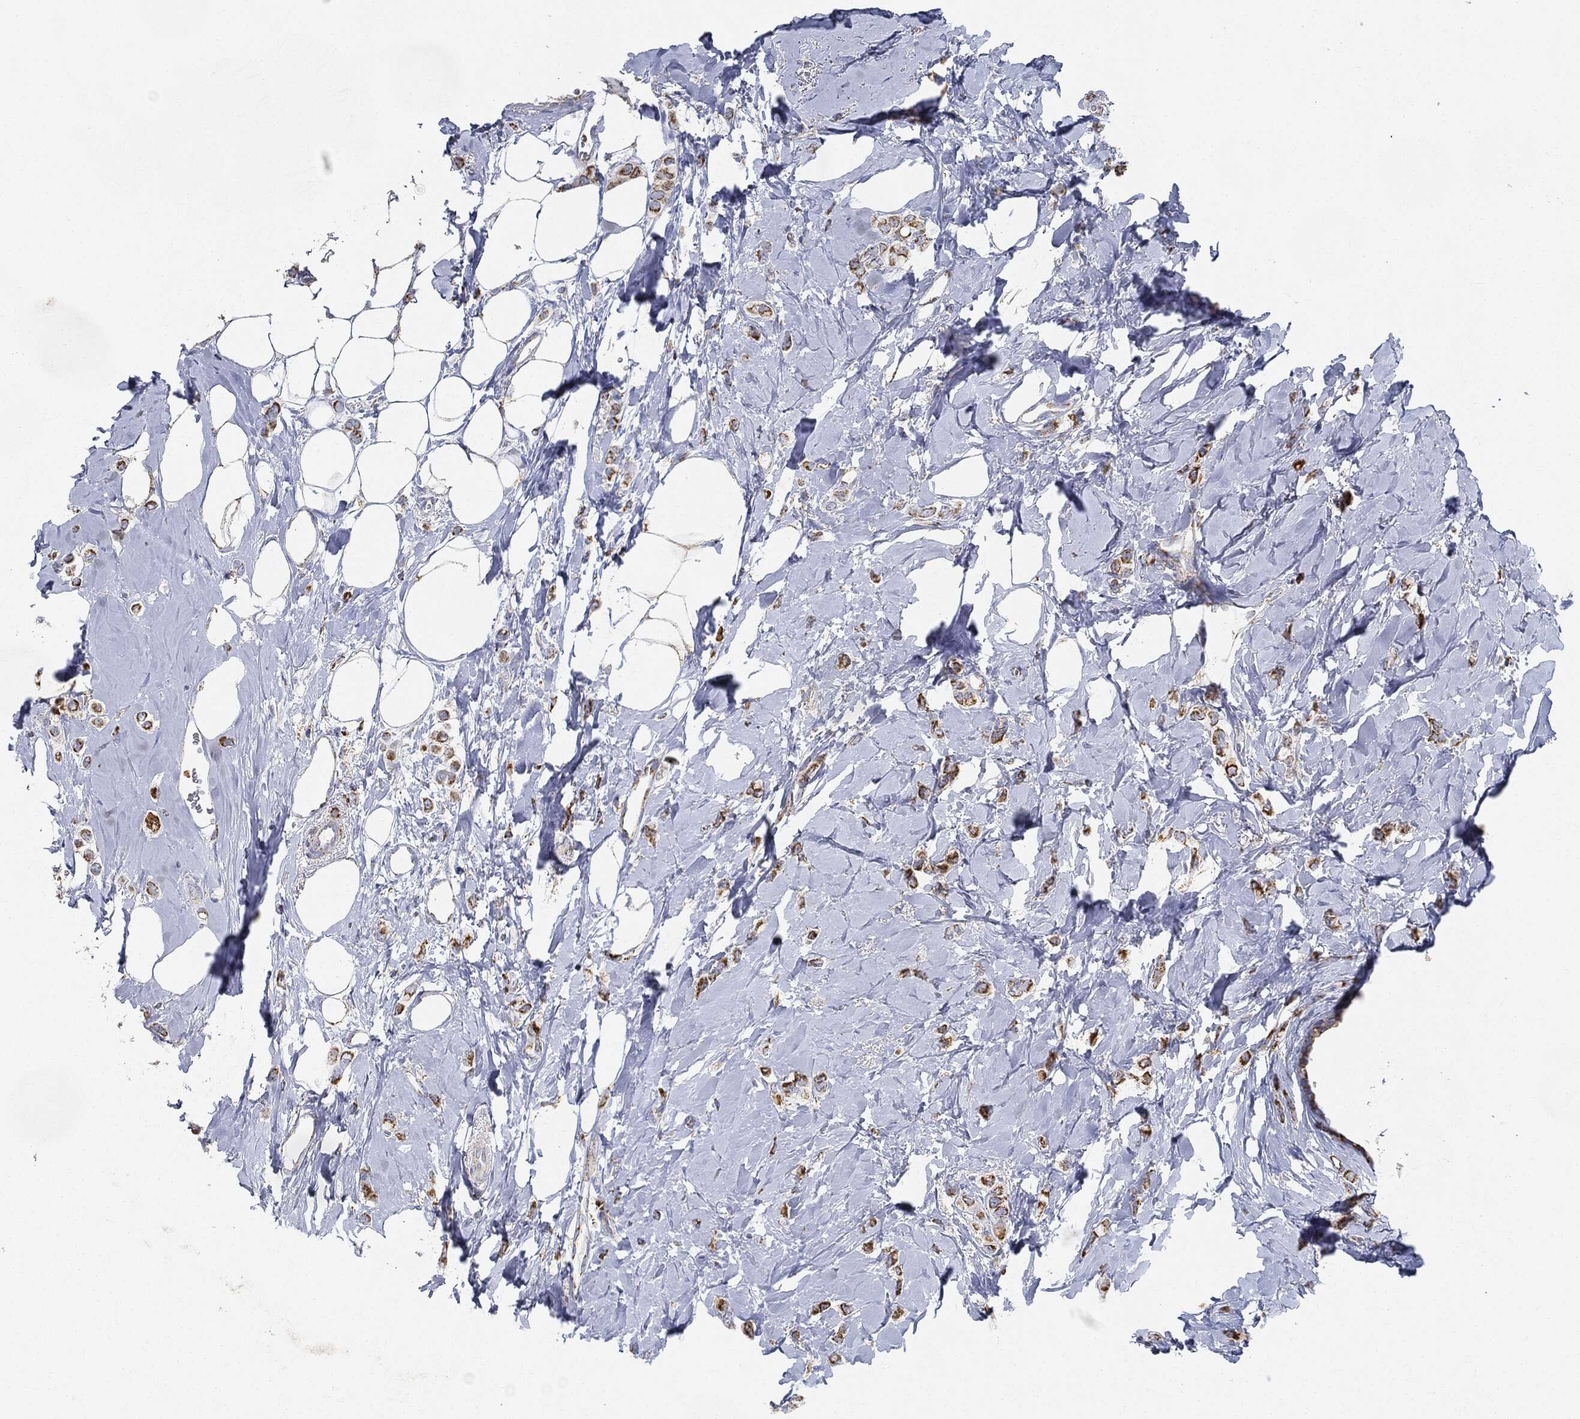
{"staining": {"intensity": "strong", "quantity": ">75%", "location": "cytoplasmic/membranous"}, "tissue": "breast cancer", "cell_type": "Tumor cells", "image_type": "cancer", "snomed": [{"axis": "morphology", "description": "Lobular carcinoma"}, {"axis": "topography", "description": "Breast"}], "caption": "The image displays staining of breast cancer, revealing strong cytoplasmic/membranous protein positivity (brown color) within tumor cells. (DAB (3,3'-diaminobenzidine) = brown stain, brightfield microscopy at high magnification).", "gene": "CAPN15", "patient": {"sex": "female", "age": 66}}